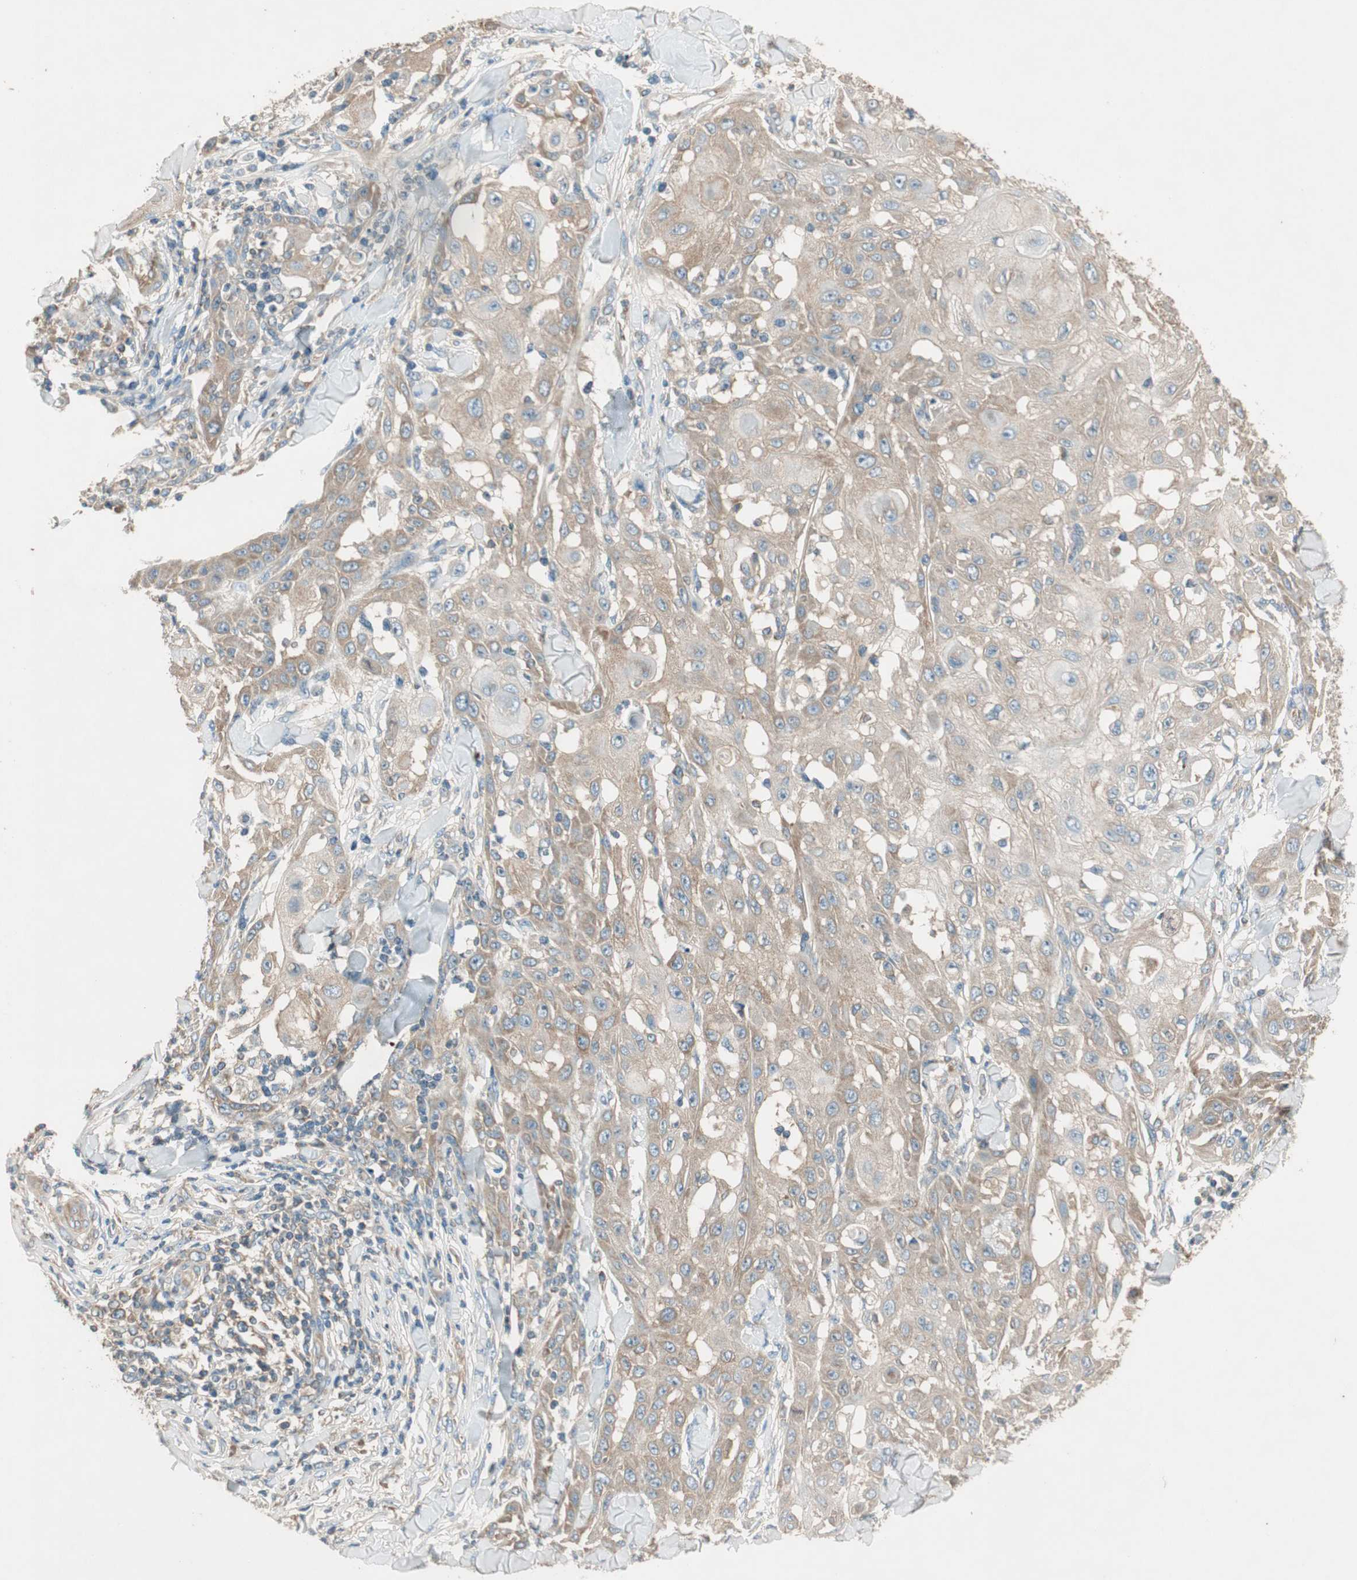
{"staining": {"intensity": "moderate", "quantity": ">75%", "location": "cytoplasmic/membranous"}, "tissue": "skin cancer", "cell_type": "Tumor cells", "image_type": "cancer", "snomed": [{"axis": "morphology", "description": "Squamous cell carcinoma, NOS"}, {"axis": "topography", "description": "Skin"}], "caption": "The micrograph reveals staining of skin cancer, revealing moderate cytoplasmic/membranous protein expression (brown color) within tumor cells.", "gene": "CC2D1A", "patient": {"sex": "male", "age": 24}}